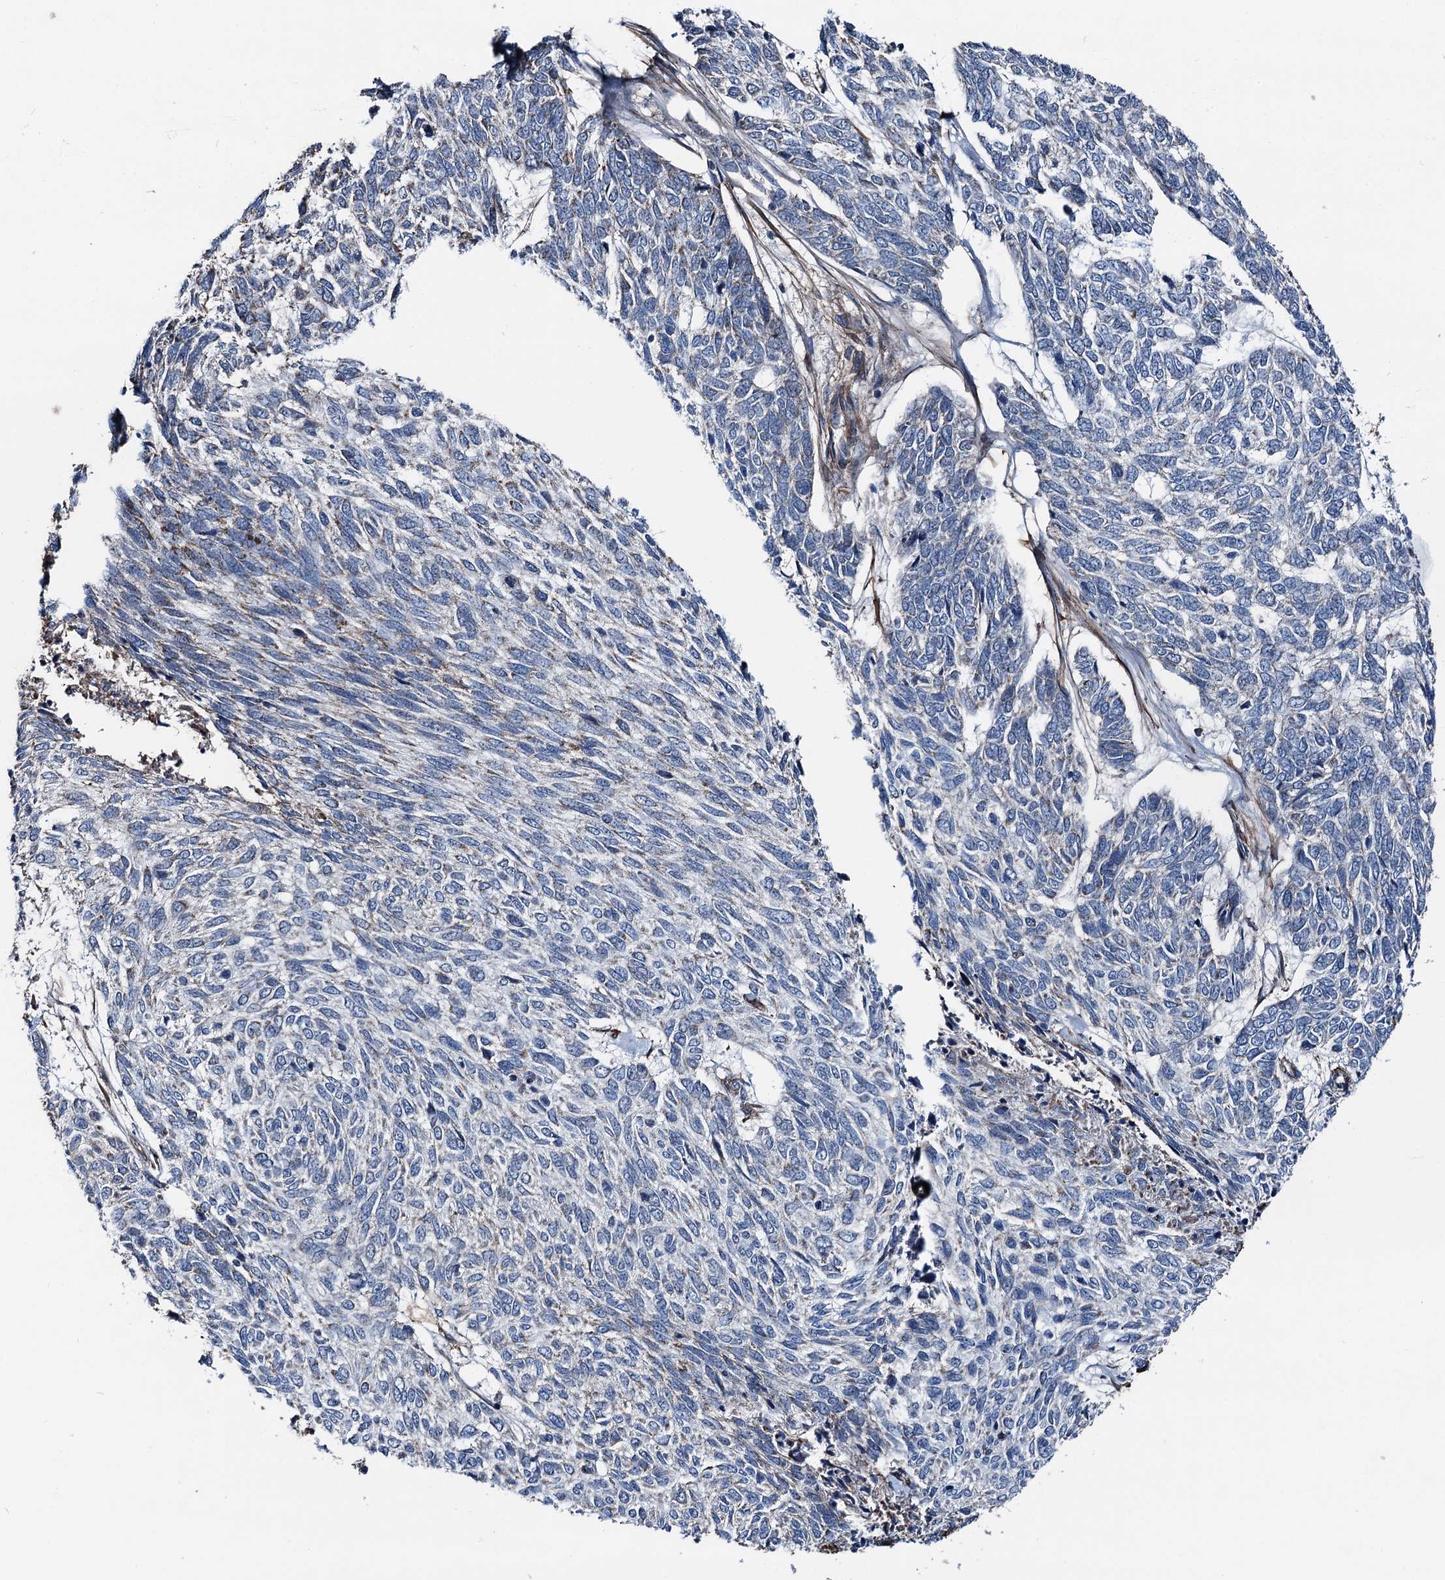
{"staining": {"intensity": "negative", "quantity": "none", "location": "none"}, "tissue": "skin cancer", "cell_type": "Tumor cells", "image_type": "cancer", "snomed": [{"axis": "morphology", "description": "Basal cell carcinoma"}, {"axis": "topography", "description": "Skin"}], "caption": "Skin cancer (basal cell carcinoma) was stained to show a protein in brown. There is no significant positivity in tumor cells.", "gene": "DDIAS", "patient": {"sex": "female", "age": 65}}